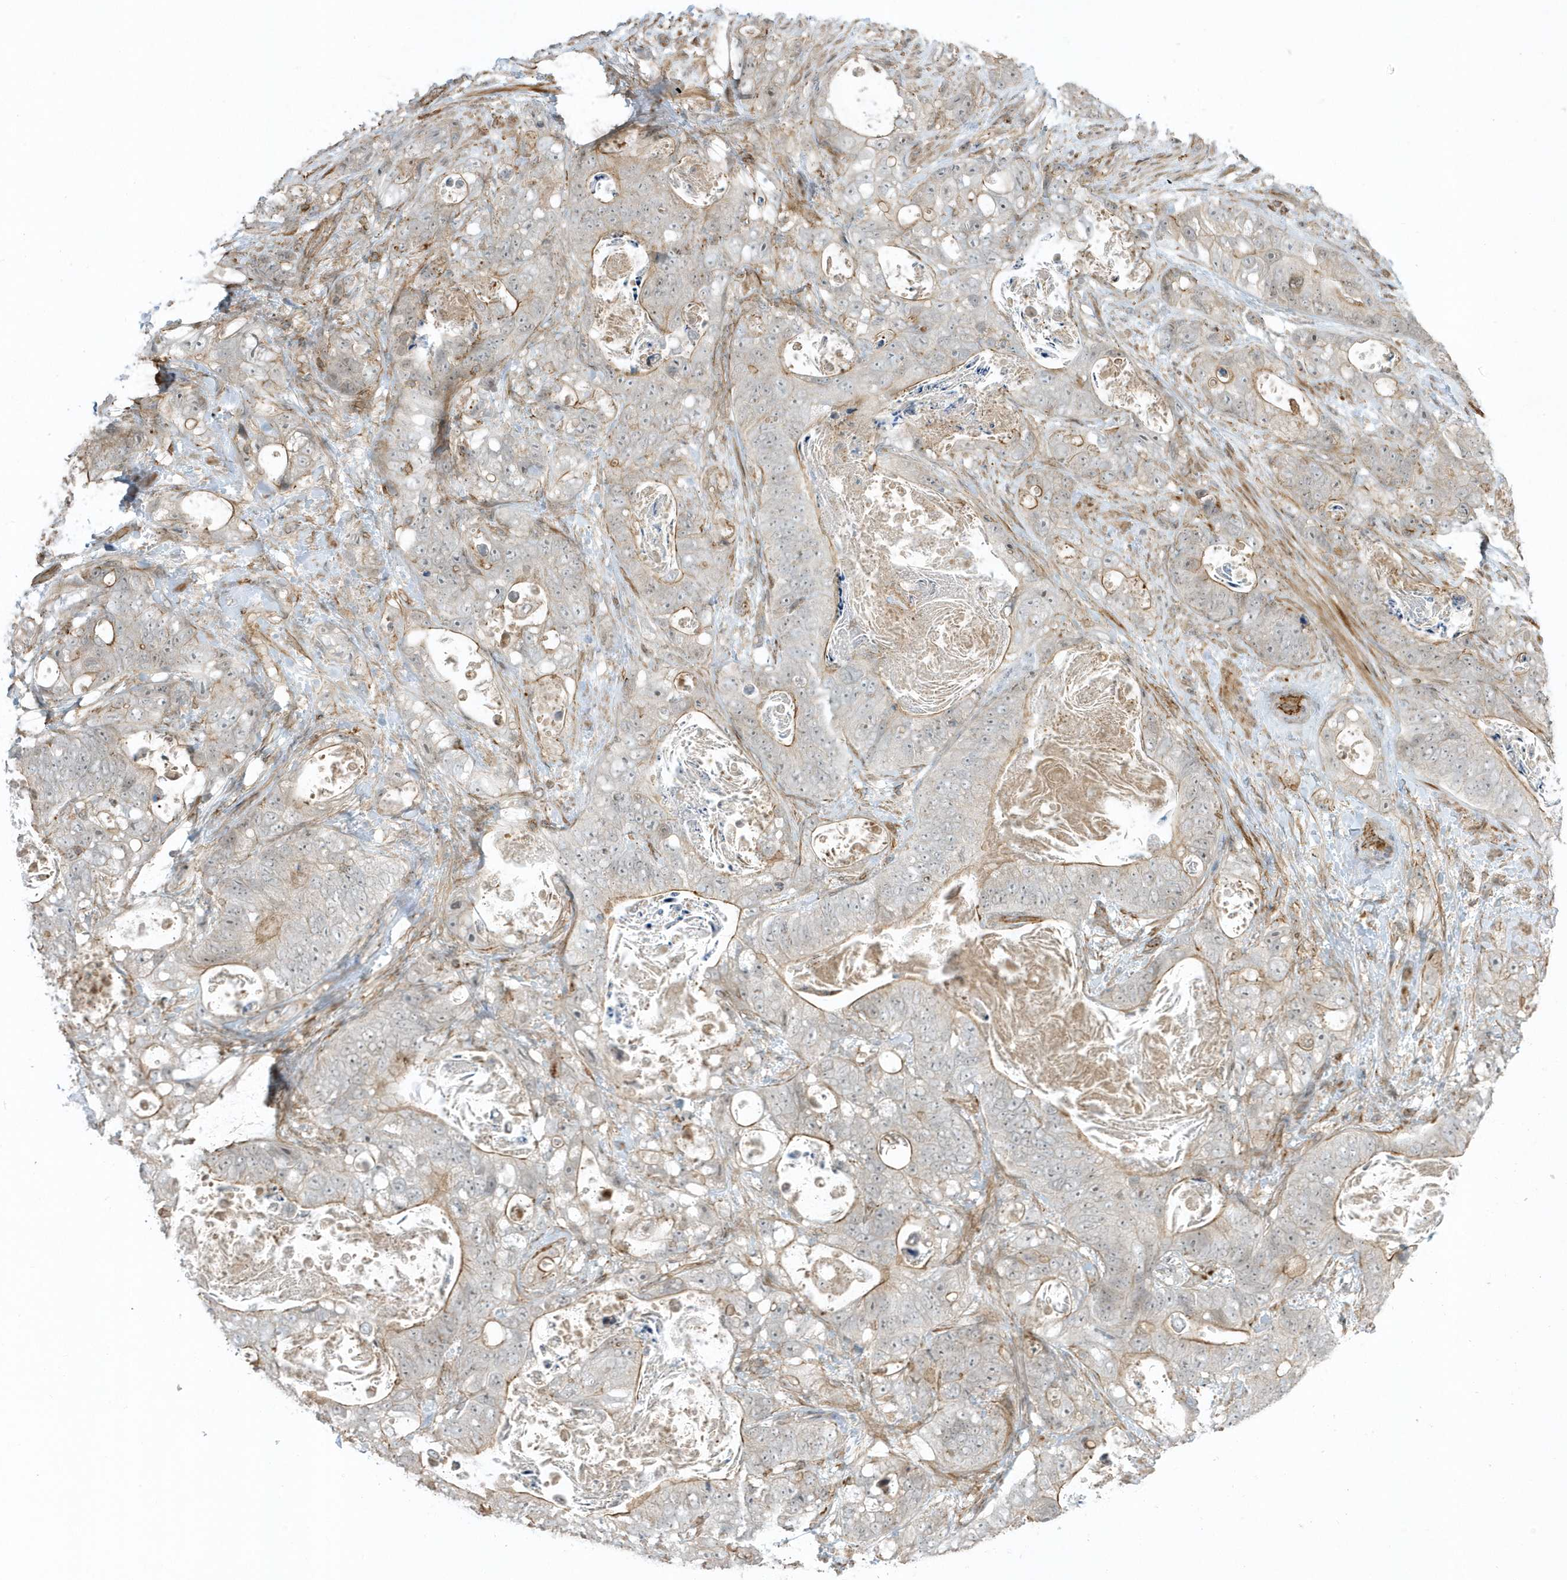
{"staining": {"intensity": "moderate", "quantity": "<25%", "location": "cytoplasmic/membranous,nuclear"}, "tissue": "stomach cancer", "cell_type": "Tumor cells", "image_type": "cancer", "snomed": [{"axis": "morphology", "description": "Normal tissue, NOS"}, {"axis": "morphology", "description": "Adenocarcinoma, NOS"}, {"axis": "topography", "description": "Stomach"}], "caption": "Adenocarcinoma (stomach) stained for a protein (brown) displays moderate cytoplasmic/membranous and nuclear positive expression in approximately <25% of tumor cells.", "gene": "ZBTB8A", "patient": {"sex": "female", "age": 89}}